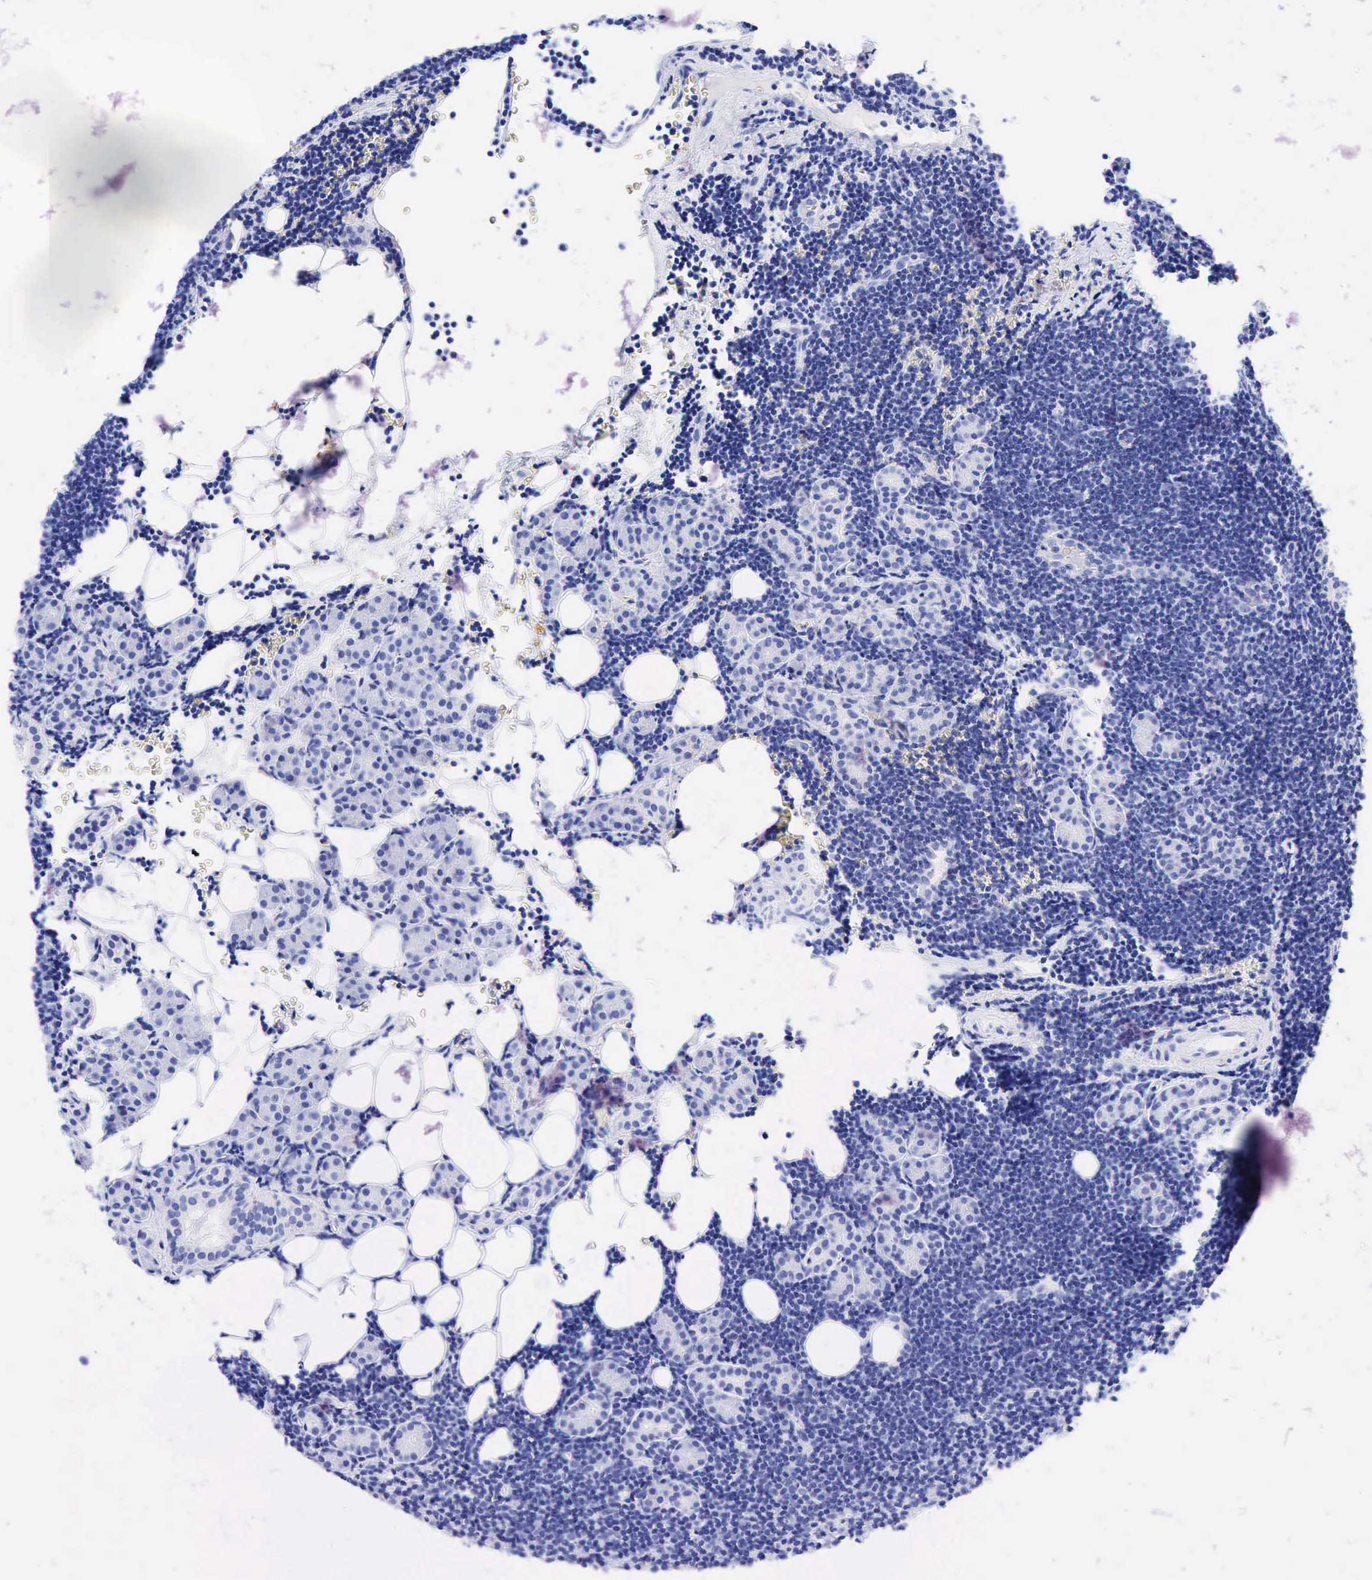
{"staining": {"intensity": "negative", "quantity": "none", "location": "none"}, "tissue": "lymphoma", "cell_type": "Tumor cells", "image_type": "cancer", "snomed": [{"axis": "morphology", "description": "Malignant lymphoma, non-Hodgkin's type, Low grade"}, {"axis": "topography", "description": "Lymph node"}], "caption": "DAB immunohistochemical staining of human low-grade malignant lymphoma, non-Hodgkin's type exhibits no significant expression in tumor cells.", "gene": "FUT4", "patient": {"sex": "male", "age": 57}}